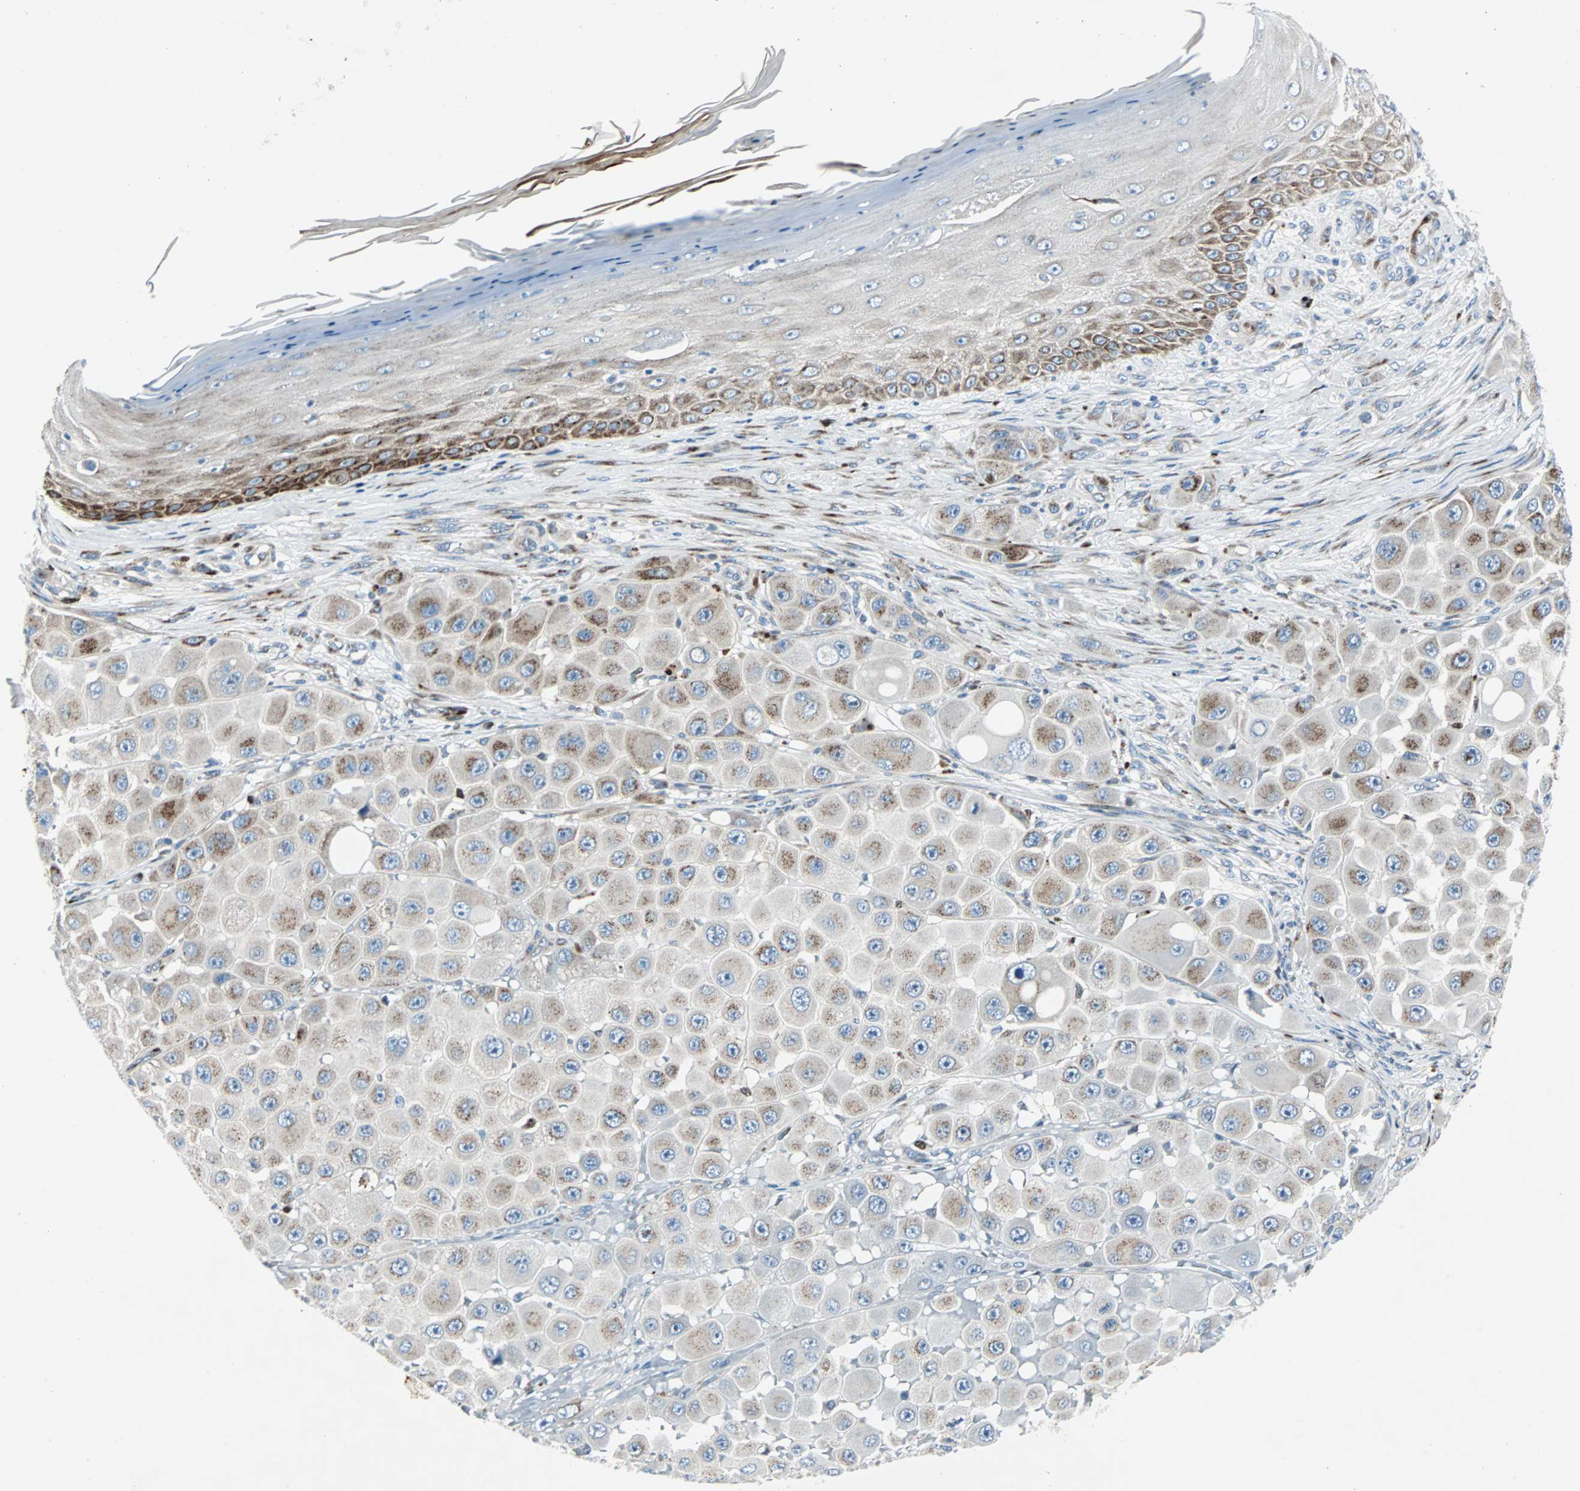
{"staining": {"intensity": "moderate", "quantity": ">75%", "location": "cytoplasmic/membranous"}, "tissue": "melanoma", "cell_type": "Tumor cells", "image_type": "cancer", "snomed": [{"axis": "morphology", "description": "Malignant melanoma, NOS"}, {"axis": "topography", "description": "Skin"}], "caption": "Human melanoma stained for a protein (brown) displays moderate cytoplasmic/membranous positive positivity in approximately >75% of tumor cells.", "gene": "BBC3", "patient": {"sex": "female", "age": 81}}